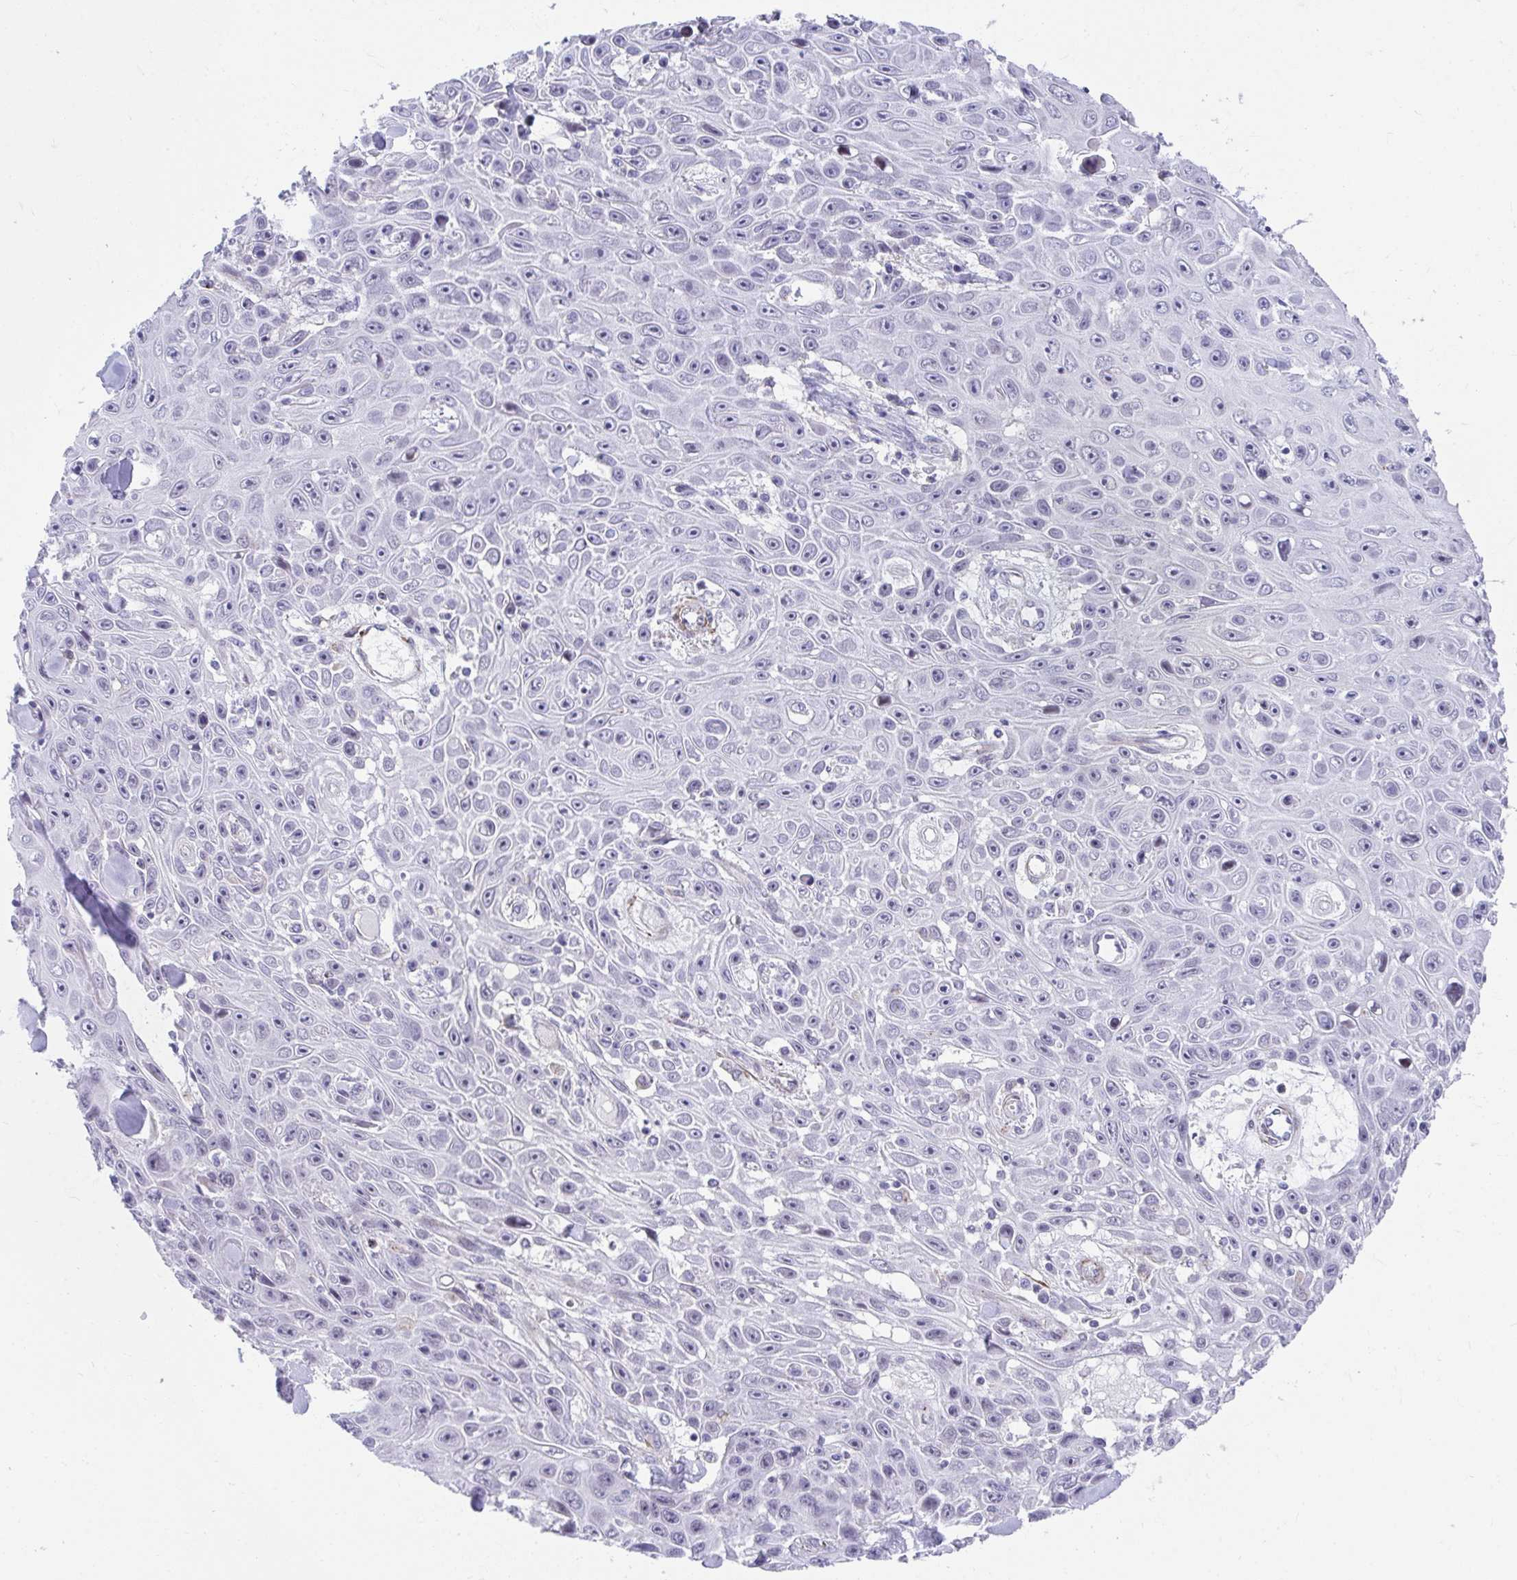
{"staining": {"intensity": "negative", "quantity": "none", "location": "none"}, "tissue": "skin cancer", "cell_type": "Tumor cells", "image_type": "cancer", "snomed": [{"axis": "morphology", "description": "Squamous cell carcinoma, NOS"}, {"axis": "topography", "description": "Skin"}], "caption": "There is no significant expression in tumor cells of skin cancer (squamous cell carcinoma).", "gene": "CSTB", "patient": {"sex": "male", "age": 82}}